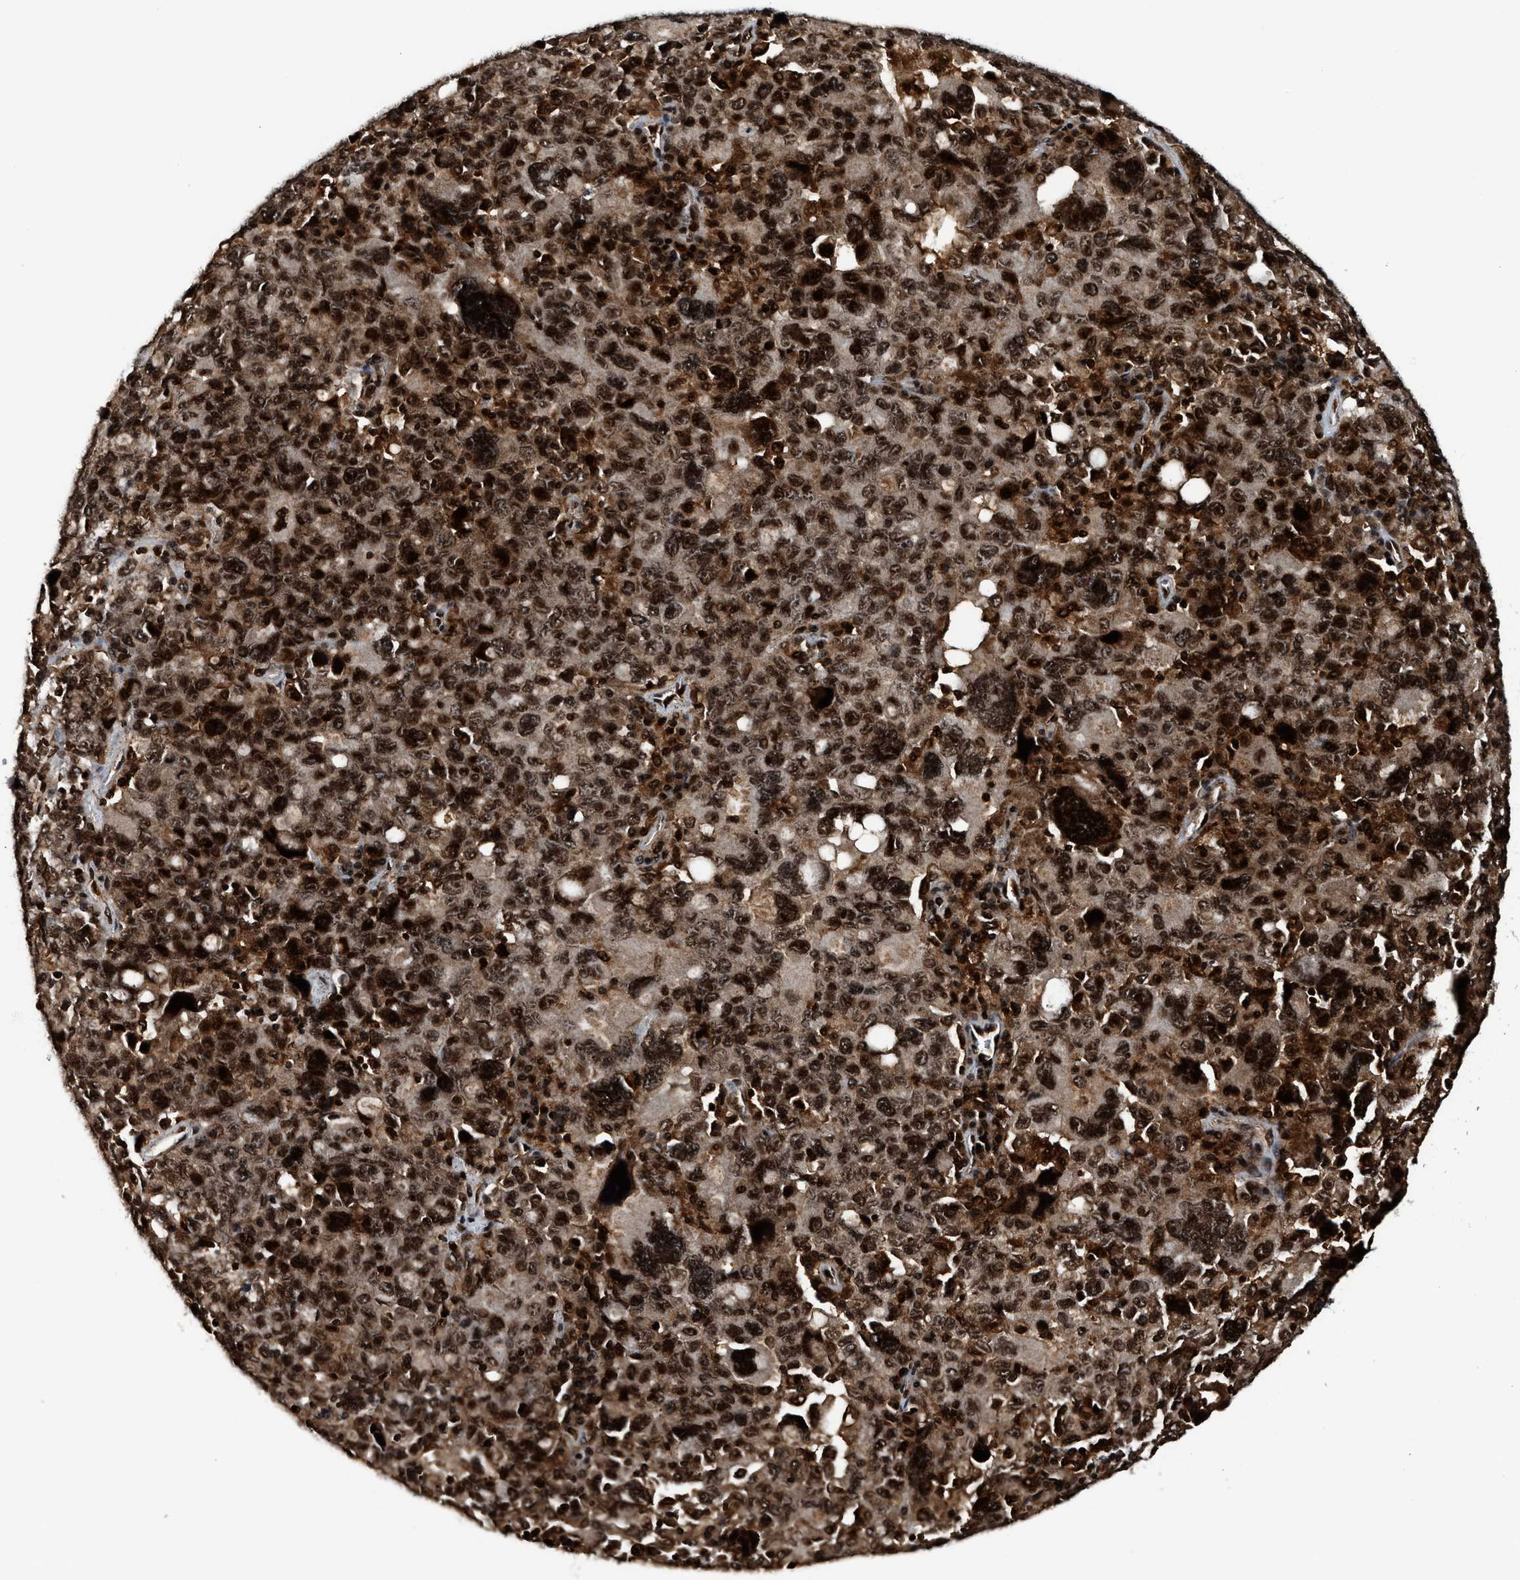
{"staining": {"intensity": "strong", "quantity": ">75%", "location": "cytoplasmic/membranous,nuclear"}, "tissue": "ovarian cancer", "cell_type": "Tumor cells", "image_type": "cancer", "snomed": [{"axis": "morphology", "description": "Carcinoma, endometroid"}, {"axis": "topography", "description": "Ovary"}], "caption": "Immunohistochemical staining of ovarian cancer (endometroid carcinoma) reveals high levels of strong cytoplasmic/membranous and nuclear protein positivity in about >75% of tumor cells. (DAB (3,3'-diaminobenzidine) = brown stain, brightfield microscopy at high magnification).", "gene": "MDM2", "patient": {"sex": "female", "age": 62}}